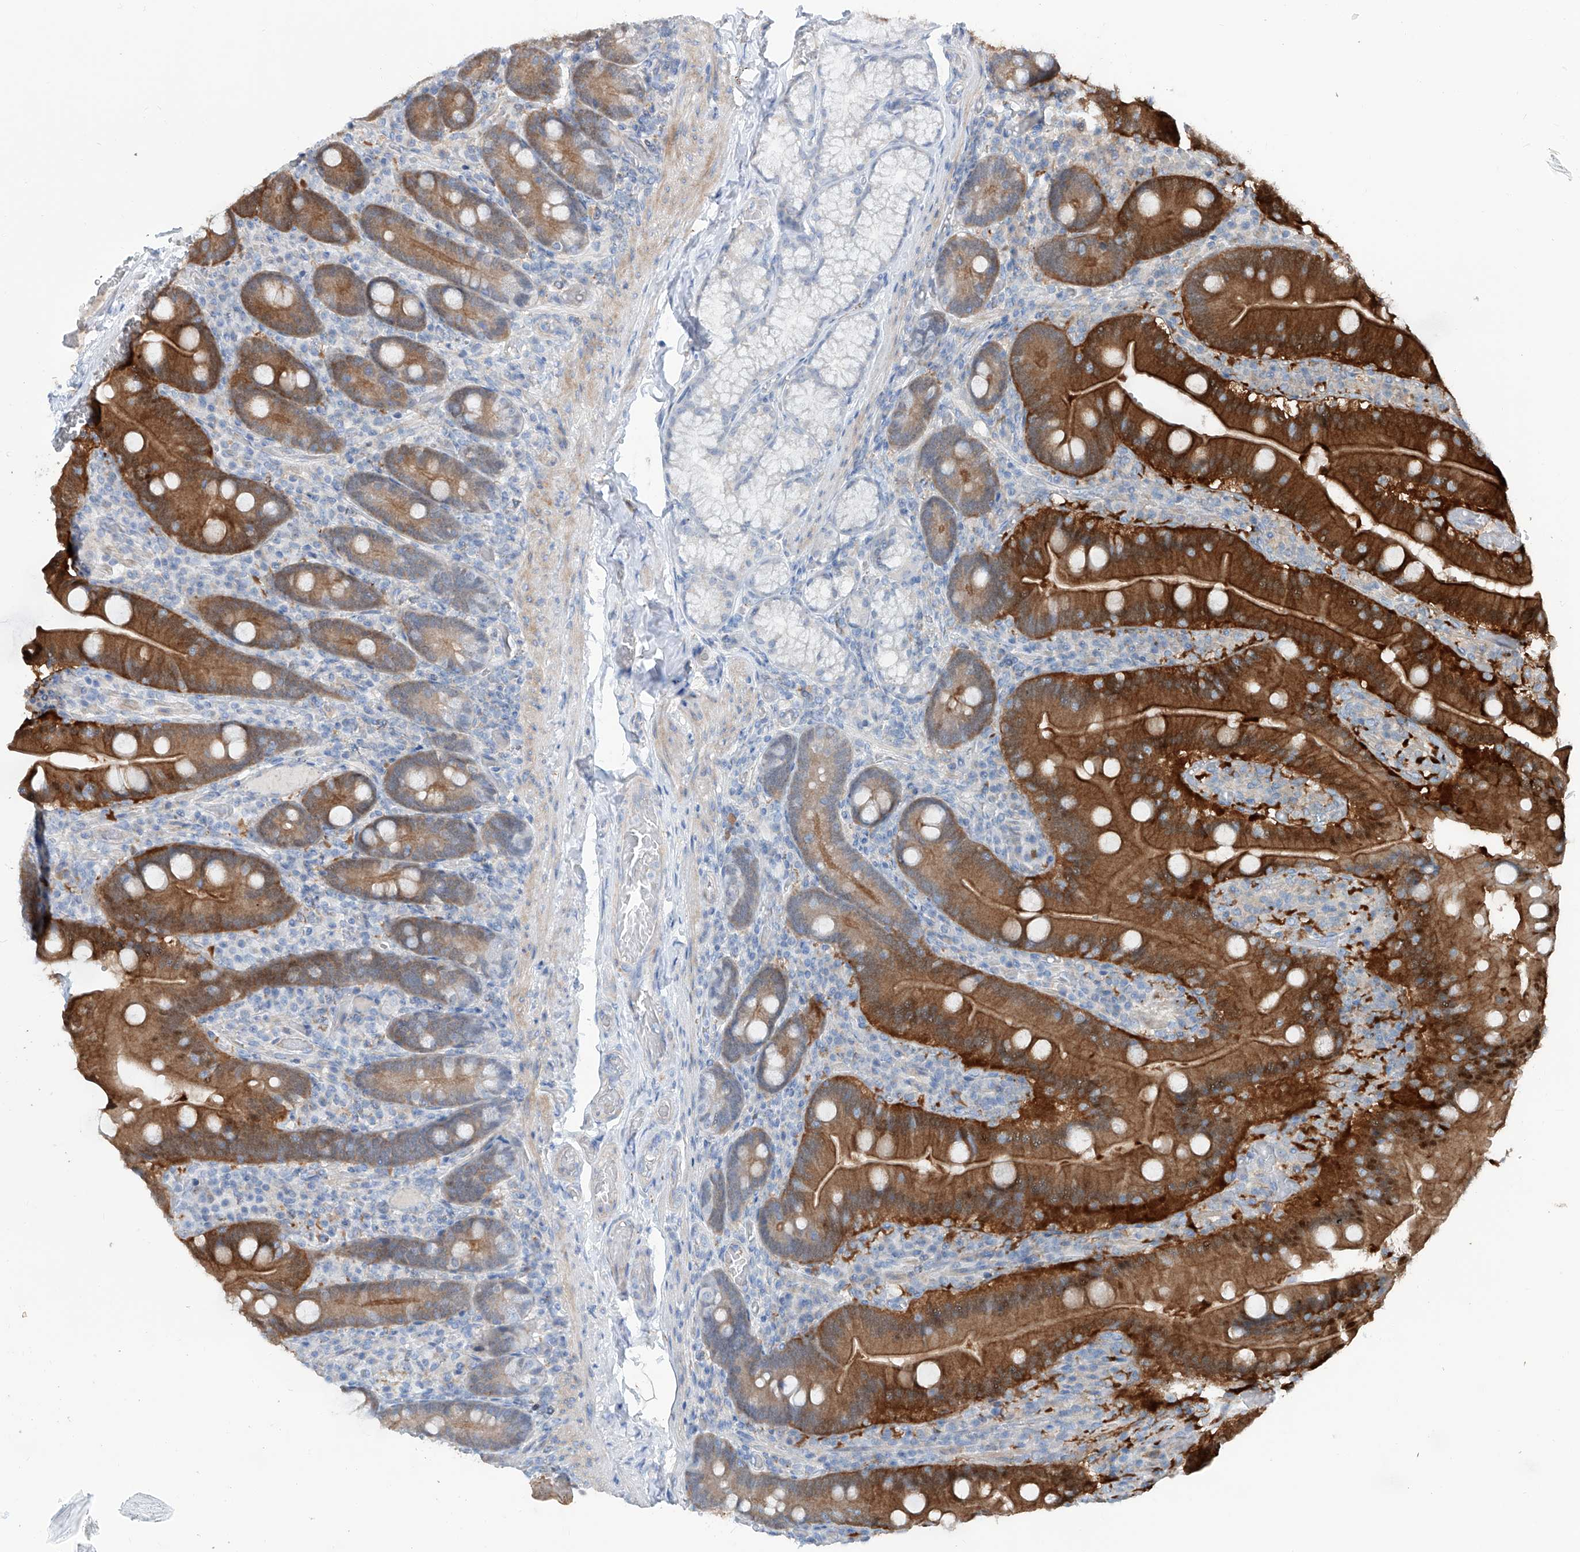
{"staining": {"intensity": "strong", "quantity": "25%-75%", "location": "cytoplasmic/membranous,nuclear"}, "tissue": "duodenum", "cell_type": "Glandular cells", "image_type": "normal", "snomed": [{"axis": "morphology", "description": "Normal tissue, NOS"}, {"axis": "topography", "description": "Duodenum"}], "caption": "Immunohistochemical staining of normal human duodenum reveals strong cytoplasmic/membranous,nuclear protein positivity in approximately 25%-75% of glandular cells. (Stains: DAB in brown, nuclei in blue, Microscopy: brightfield microscopy at high magnification).", "gene": "ANKRD34A", "patient": {"sex": "female", "age": 62}}